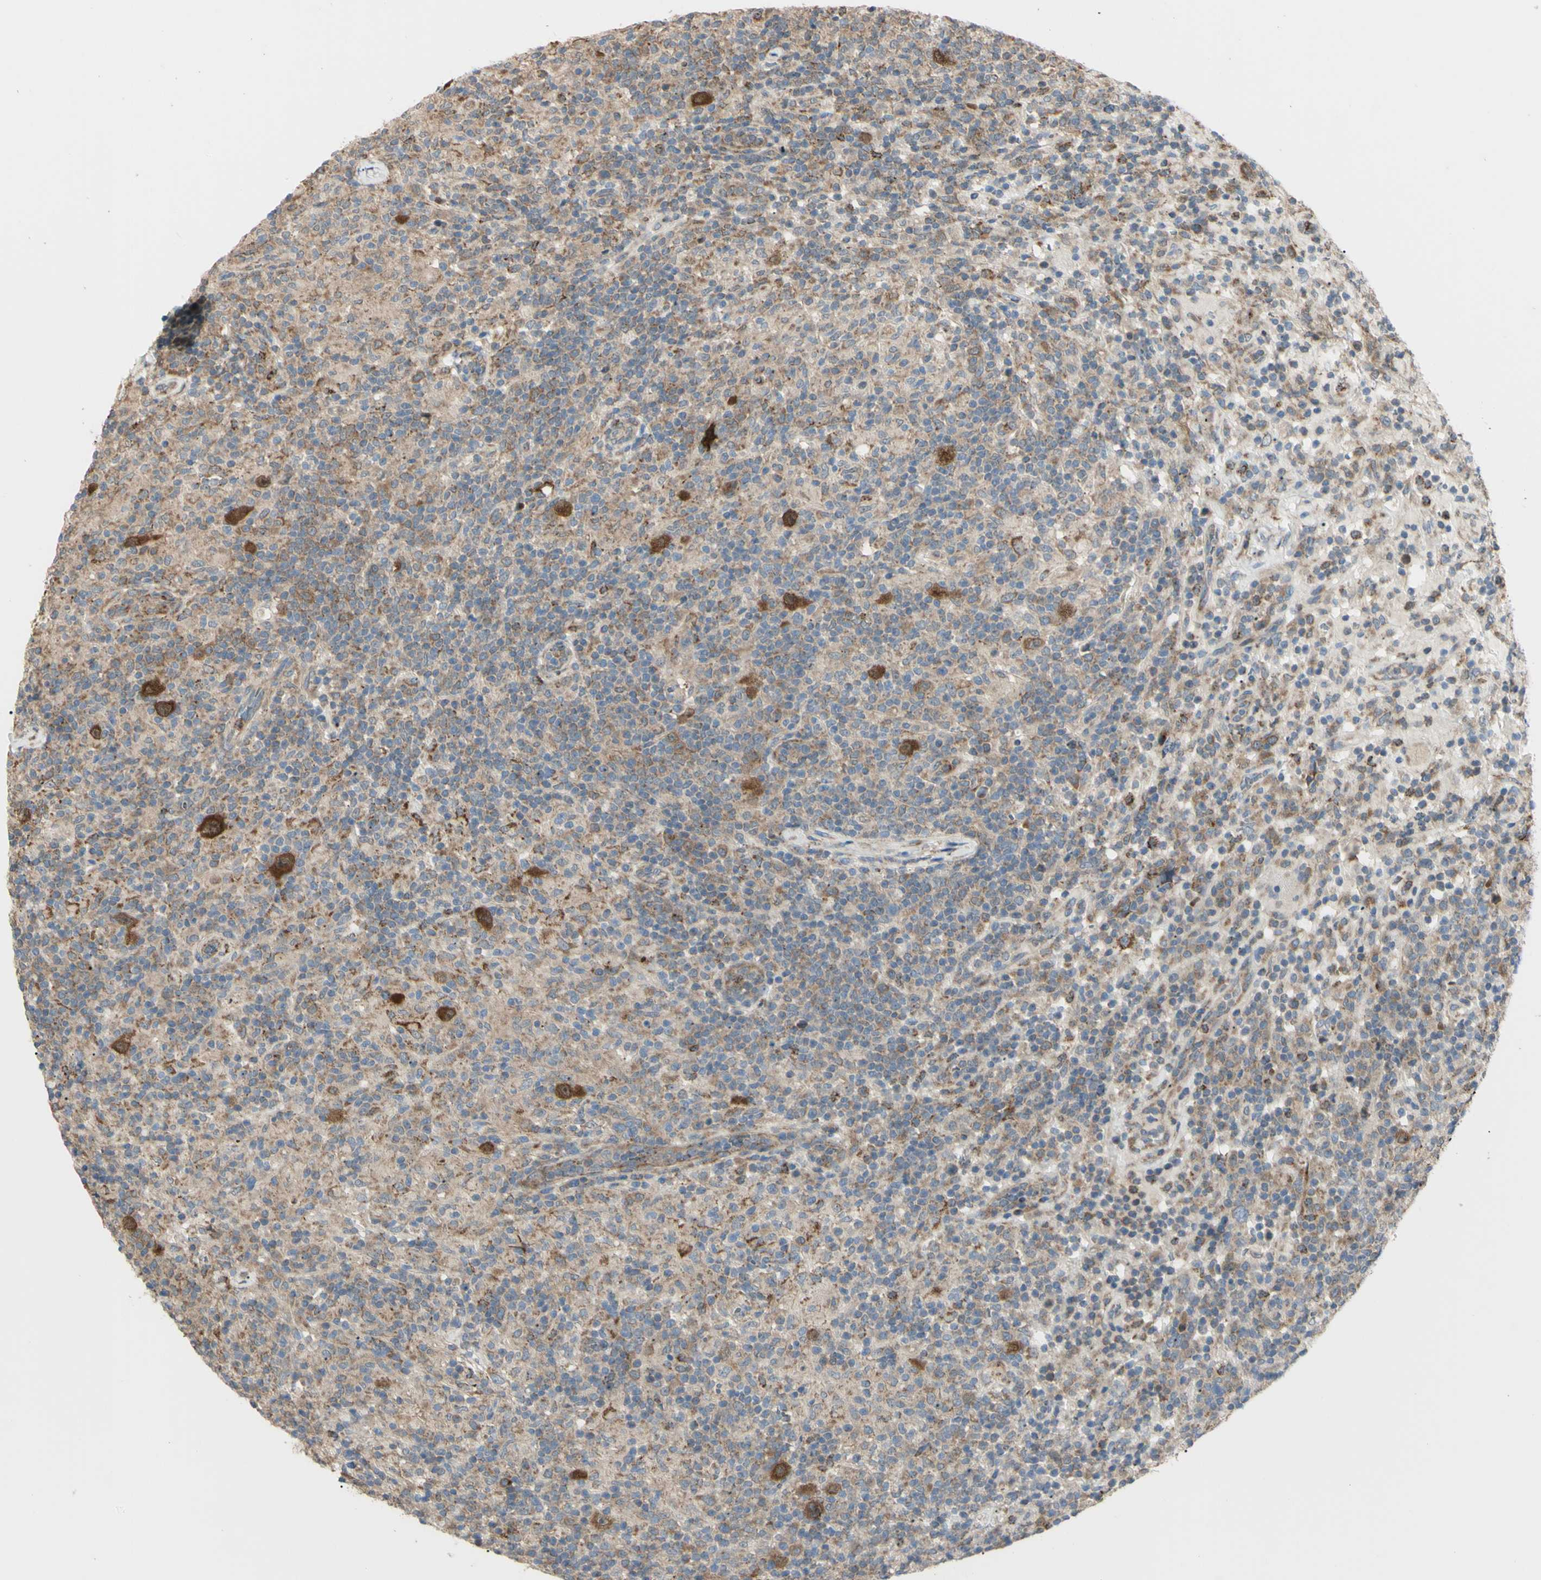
{"staining": {"intensity": "strong", "quantity": ">75%", "location": "cytoplasmic/membranous"}, "tissue": "lymphoma", "cell_type": "Tumor cells", "image_type": "cancer", "snomed": [{"axis": "morphology", "description": "Hodgkin's disease, NOS"}, {"axis": "topography", "description": "Lymph node"}], "caption": "The immunohistochemical stain shows strong cytoplasmic/membranous expression in tumor cells of Hodgkin's disease tissue.", "gene": "EIF5A", "patient": {"sex": "male", "age": 70}}